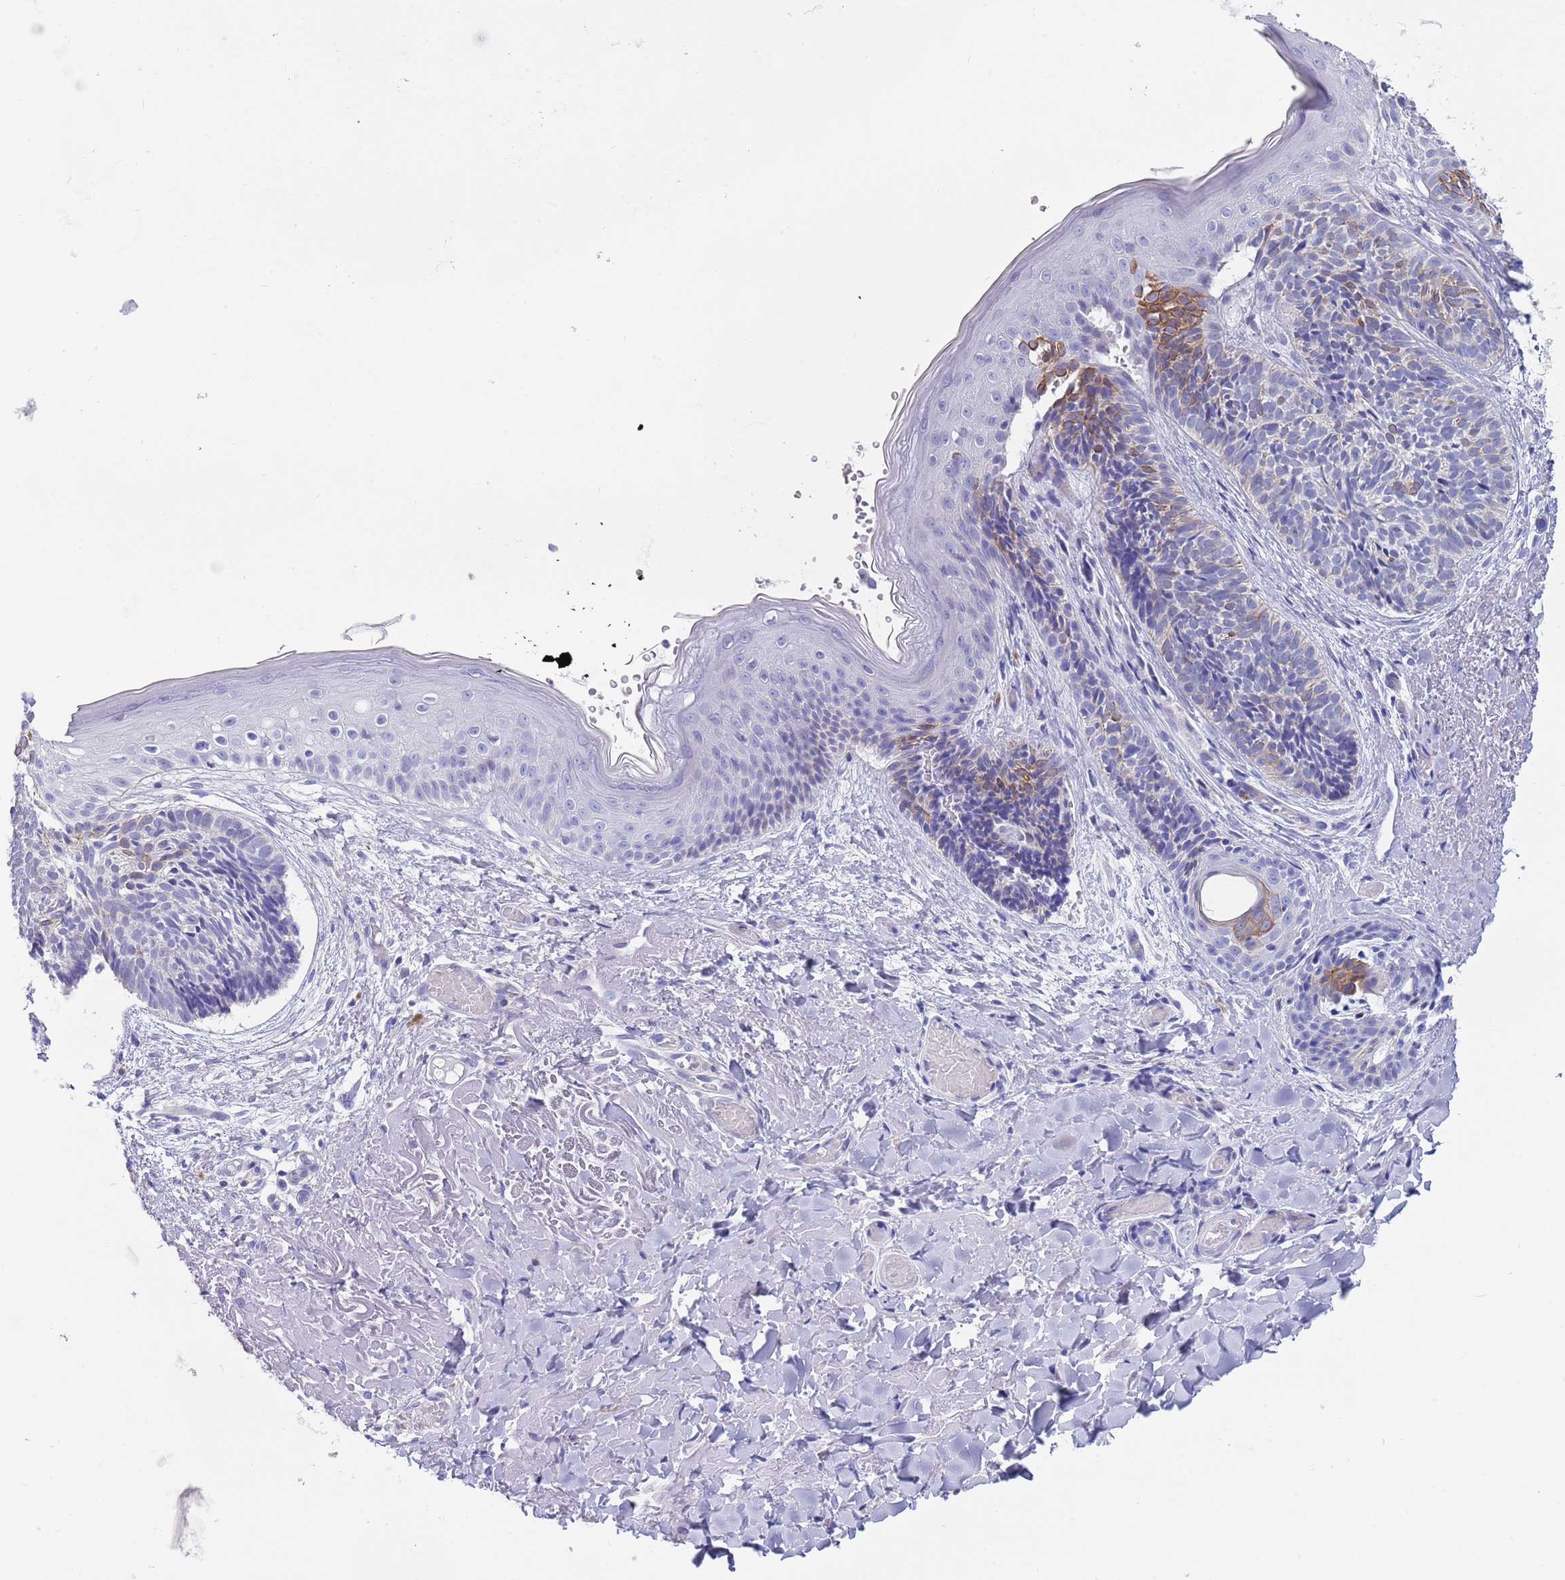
{"staining": {"intensity": "moderate", "quantity": "<25%", "location": "cytoplasmic/membranous"}, "tissue": "skin cancer", "cell_type": "Tumor cells", "image_type": "cancer", "snomed": [{"axis": "morphology", "description": "Basal cell carcinoma"}, {"axis": "topography", "description": "Skin"}], "caption": "Skin cancer (basal cell carcinoma) stained with DAB IHC shows low levels of moderate cytoplasmic/membranous expression in approximately <25% of tumor cells. (Stains: DAB (3,3'-diaminobenzidine) in brown, nuclei in blue, Microscopy: brightfield microscopy at high magnification).", "gene": "CPXM2", "patient": {"sex": "male", "age": 84}}